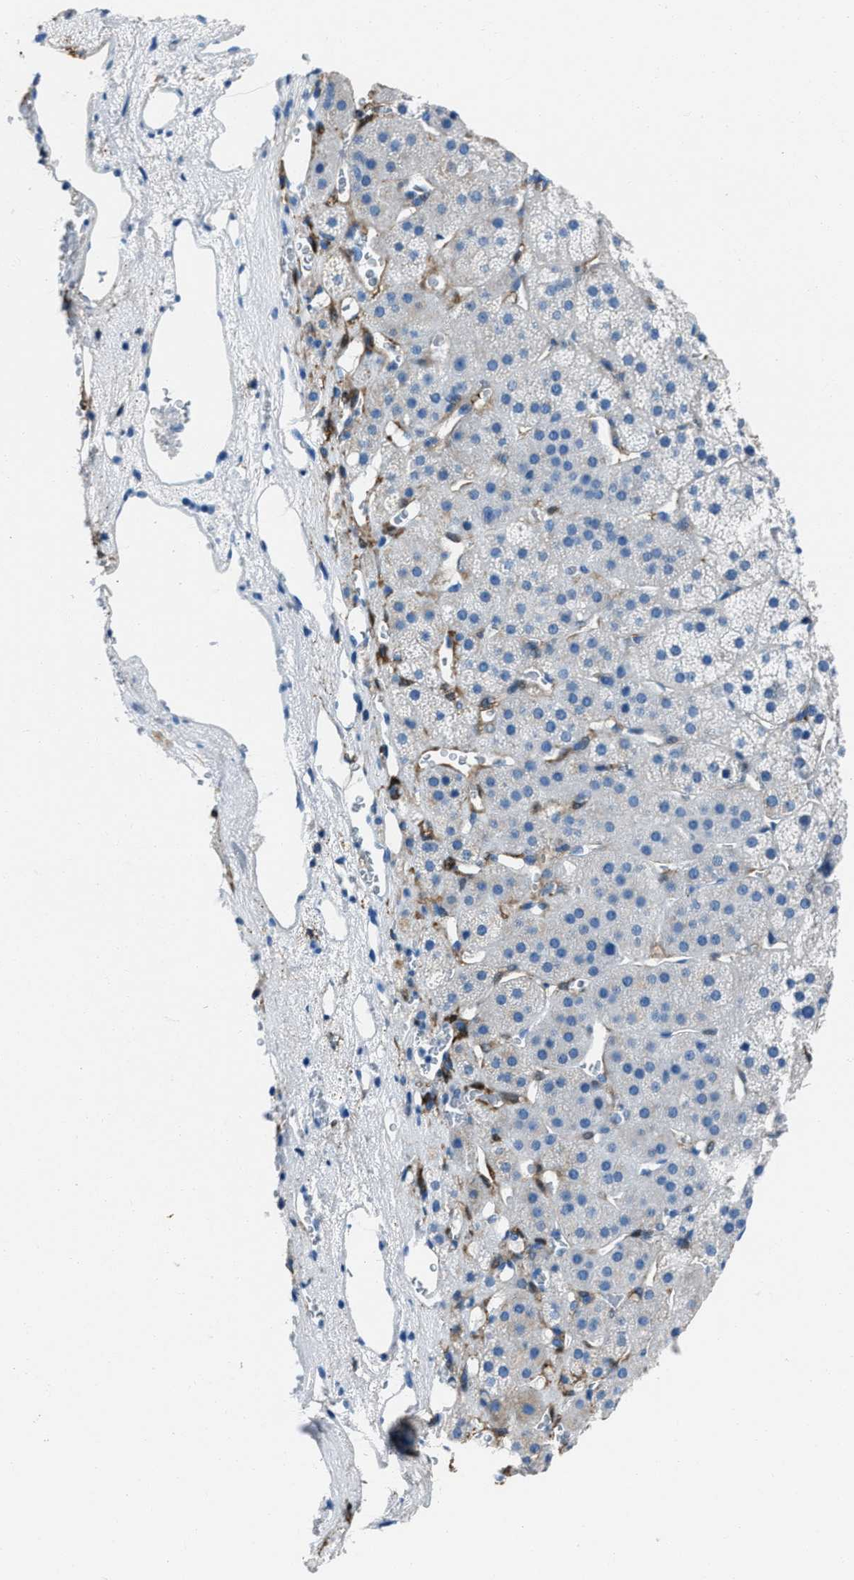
{"staining": {"intensity": "moderate", "quantity": "<25%", "location": "cytoplasmic/membranous"}, "tissue": "adrenal gland", "cell_type": "Glandular cells", "image_type": "normal", "snomed": [{"axis": "morphology", "description": "Normal tissue, NOS"}, {"axis": "topography", "description": "Adrenal gland"}], "caption": "Protein staining demonstrates moderate cytoplasmic/membranous expression in approximately <25% of glandular cells in unremarkable adrenal gland.", "gene": "AMACR", "patient": {"sex": "female", "age": 44}}